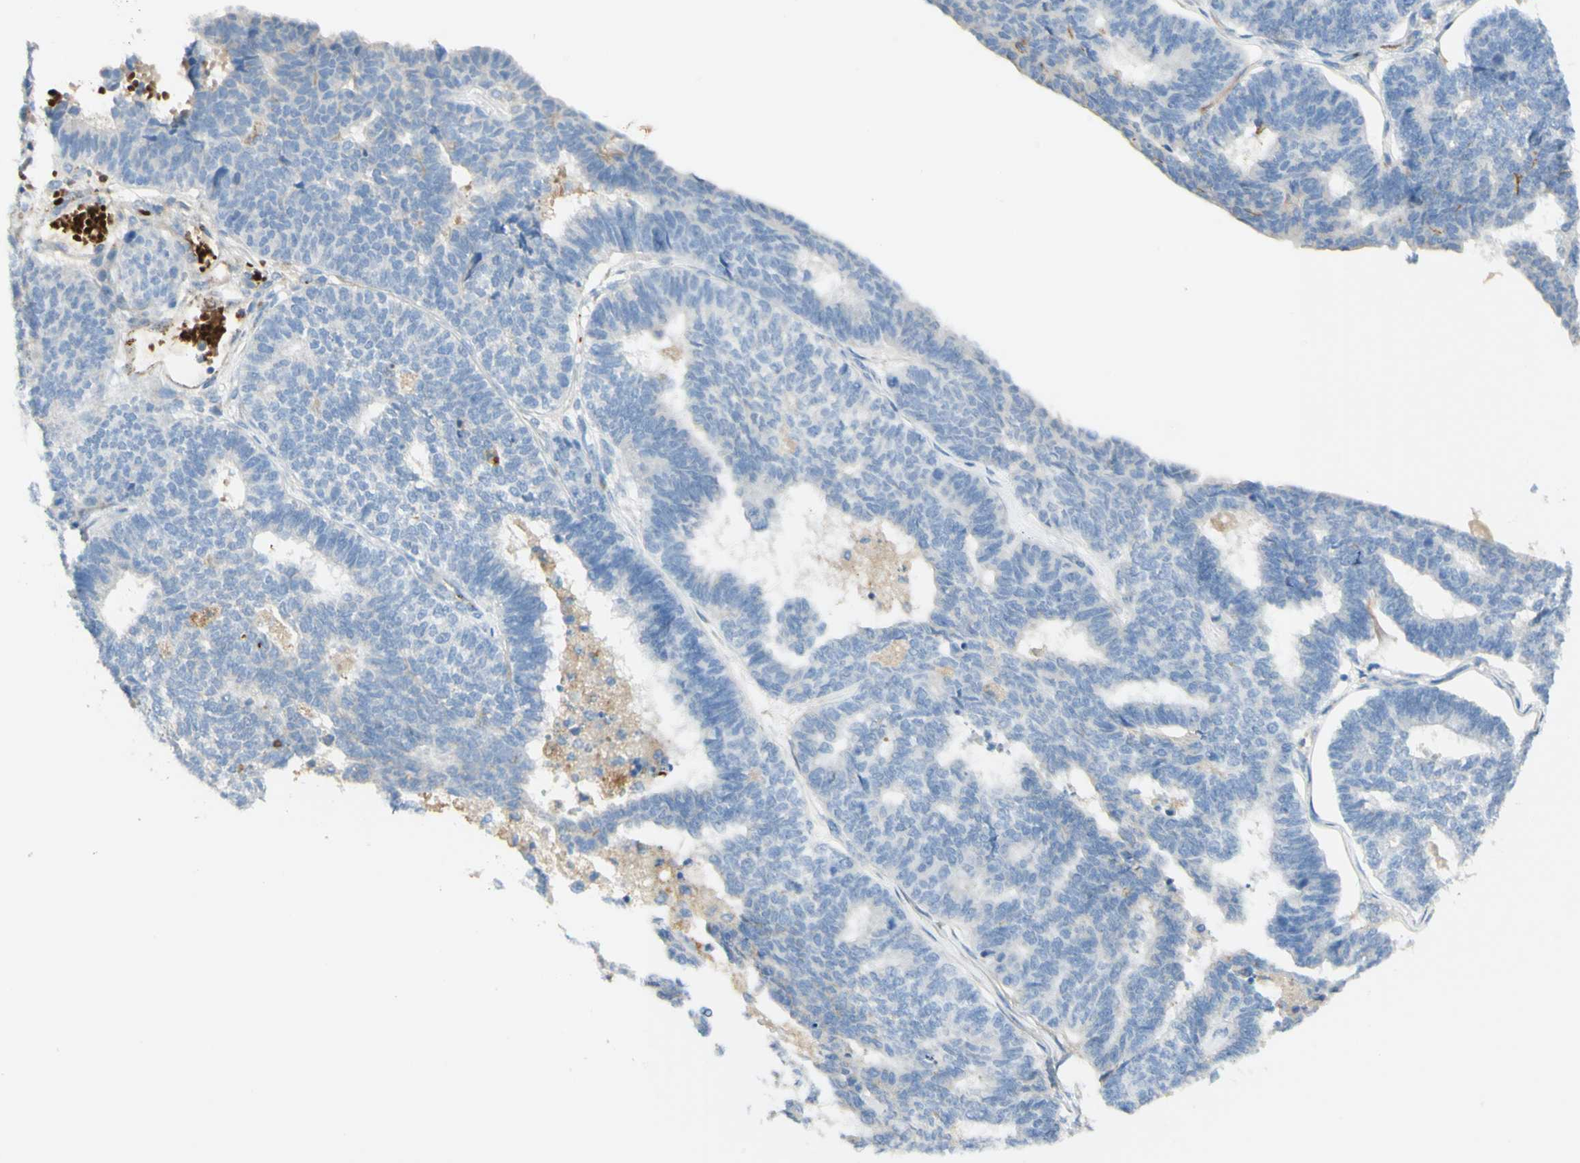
{"staining": {"intensity": "negative", "quantity": "none", "location": "none"}, "tissue": "endometrial cancer", "cell_type": "Tumor cells", "image_type": "cancer", "snomed": [{"axis": "morphology", "description": "Adenocarcinoma, NOS"}, {"axis": "topography", "description": "Endometrium"}], "caption": "Immunohistochemistry (IHC) of adenocarcinoma (endometrial) shows no staining in tumor cells. (Brightfield microscopy of DAB (3,3'-diaminobenzidine) IHC at high magnification).", "gene": "GAN", "patient": {"sex": "female", "age": 70}}